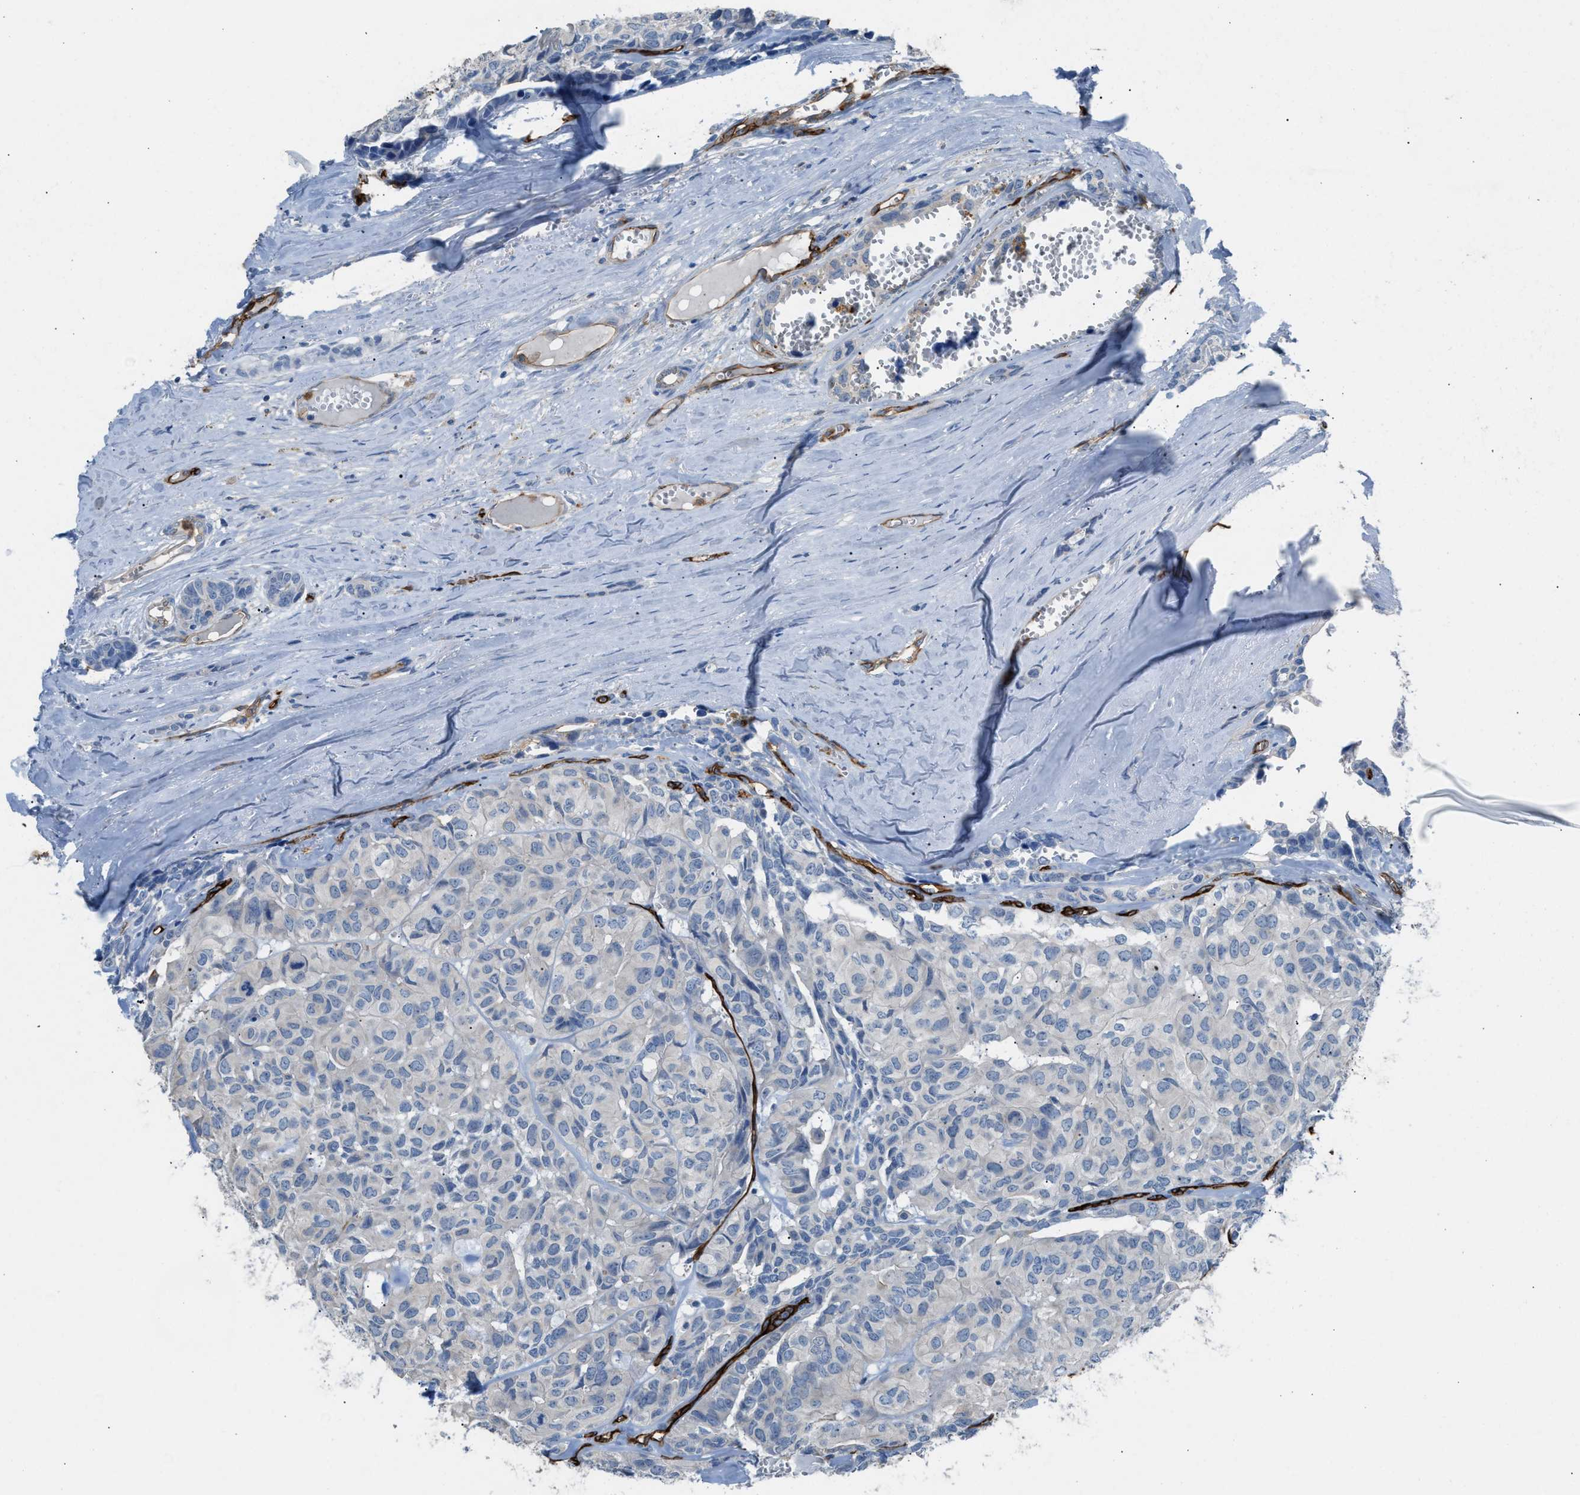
{"staining": {"intensity": "negative", "quantity": "none", "location": "none"}, "tissue": "head and neck cancer", "cell_type": "Tumor cells", "image_type": "cancer", "snomed": [{"axis": "morphology", "description": "Adenocarcinoma, NOS"}, {"axis": "topography", "description": "Salivary gland, NOS"}, {"axis": "topography", "description": "Head-Neck"}], "caption": "Image shows no protein expression in tumor cells of head and neck cancer (adenocarcinoma) tissue.", "gene": "DYSF", "patient": {"sex": "female", "age": 76}}